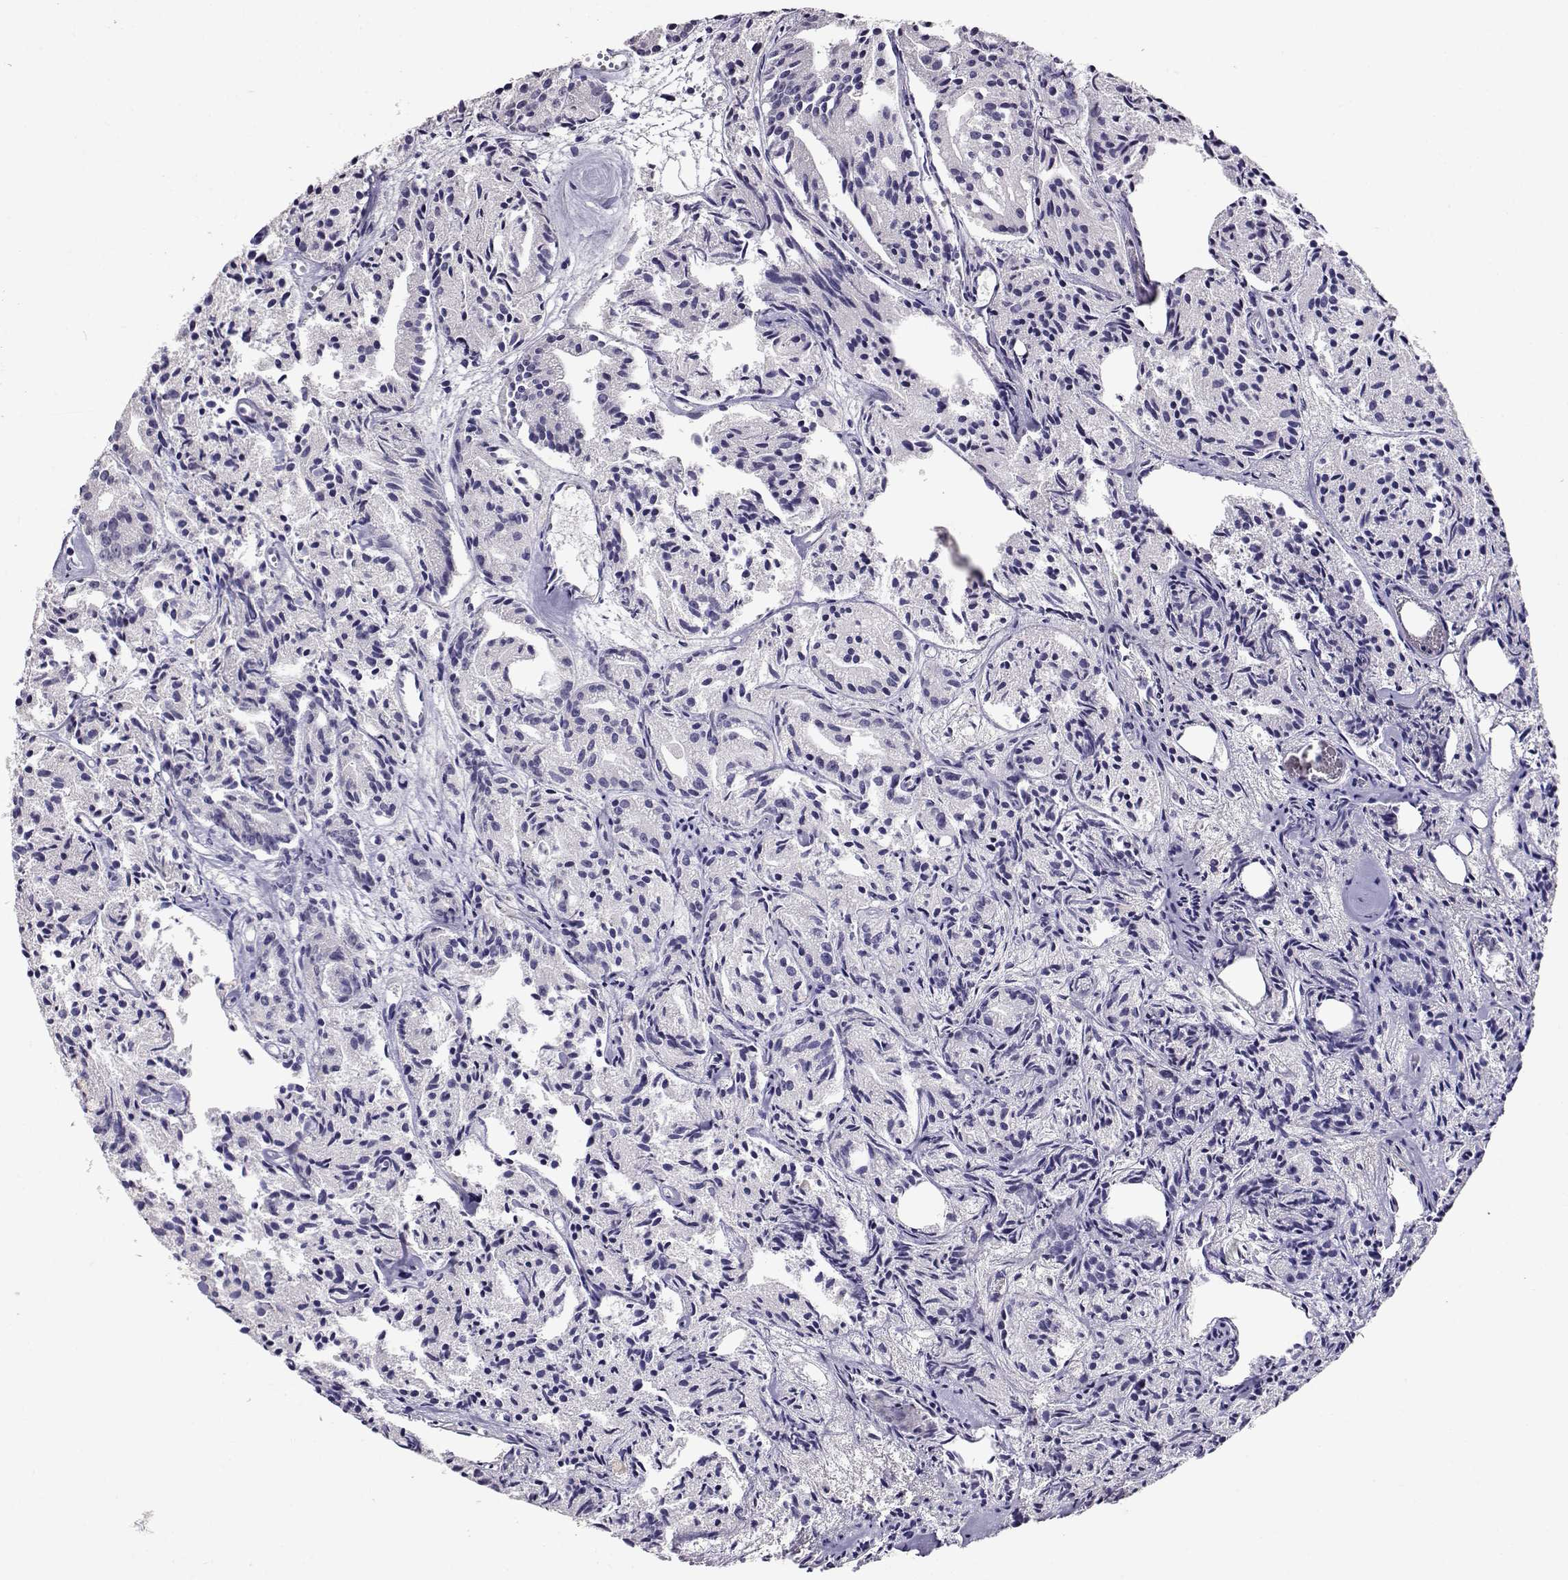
{"staining": {"intensity": "negative", "quantity": "none", "location": "none"}, "tissue": "prostate cancer", "cell_type": "Tumor cells", "image_type": "cancer", "snomed": [{"axis": "morphology", "description": "Adenocarcinoma, Medium grade"}, {"axis": "topography", "description": "Prostate"}], "caption": "A high-resolution image shows immunohistochemistry (IHC) staining of adenocarcinoma (medium-grade) (prostate), which exhibits no significant positivity in tumor cells.", "gene": "RHOXF2", "patient": {"sex": "male", "age": 74}}